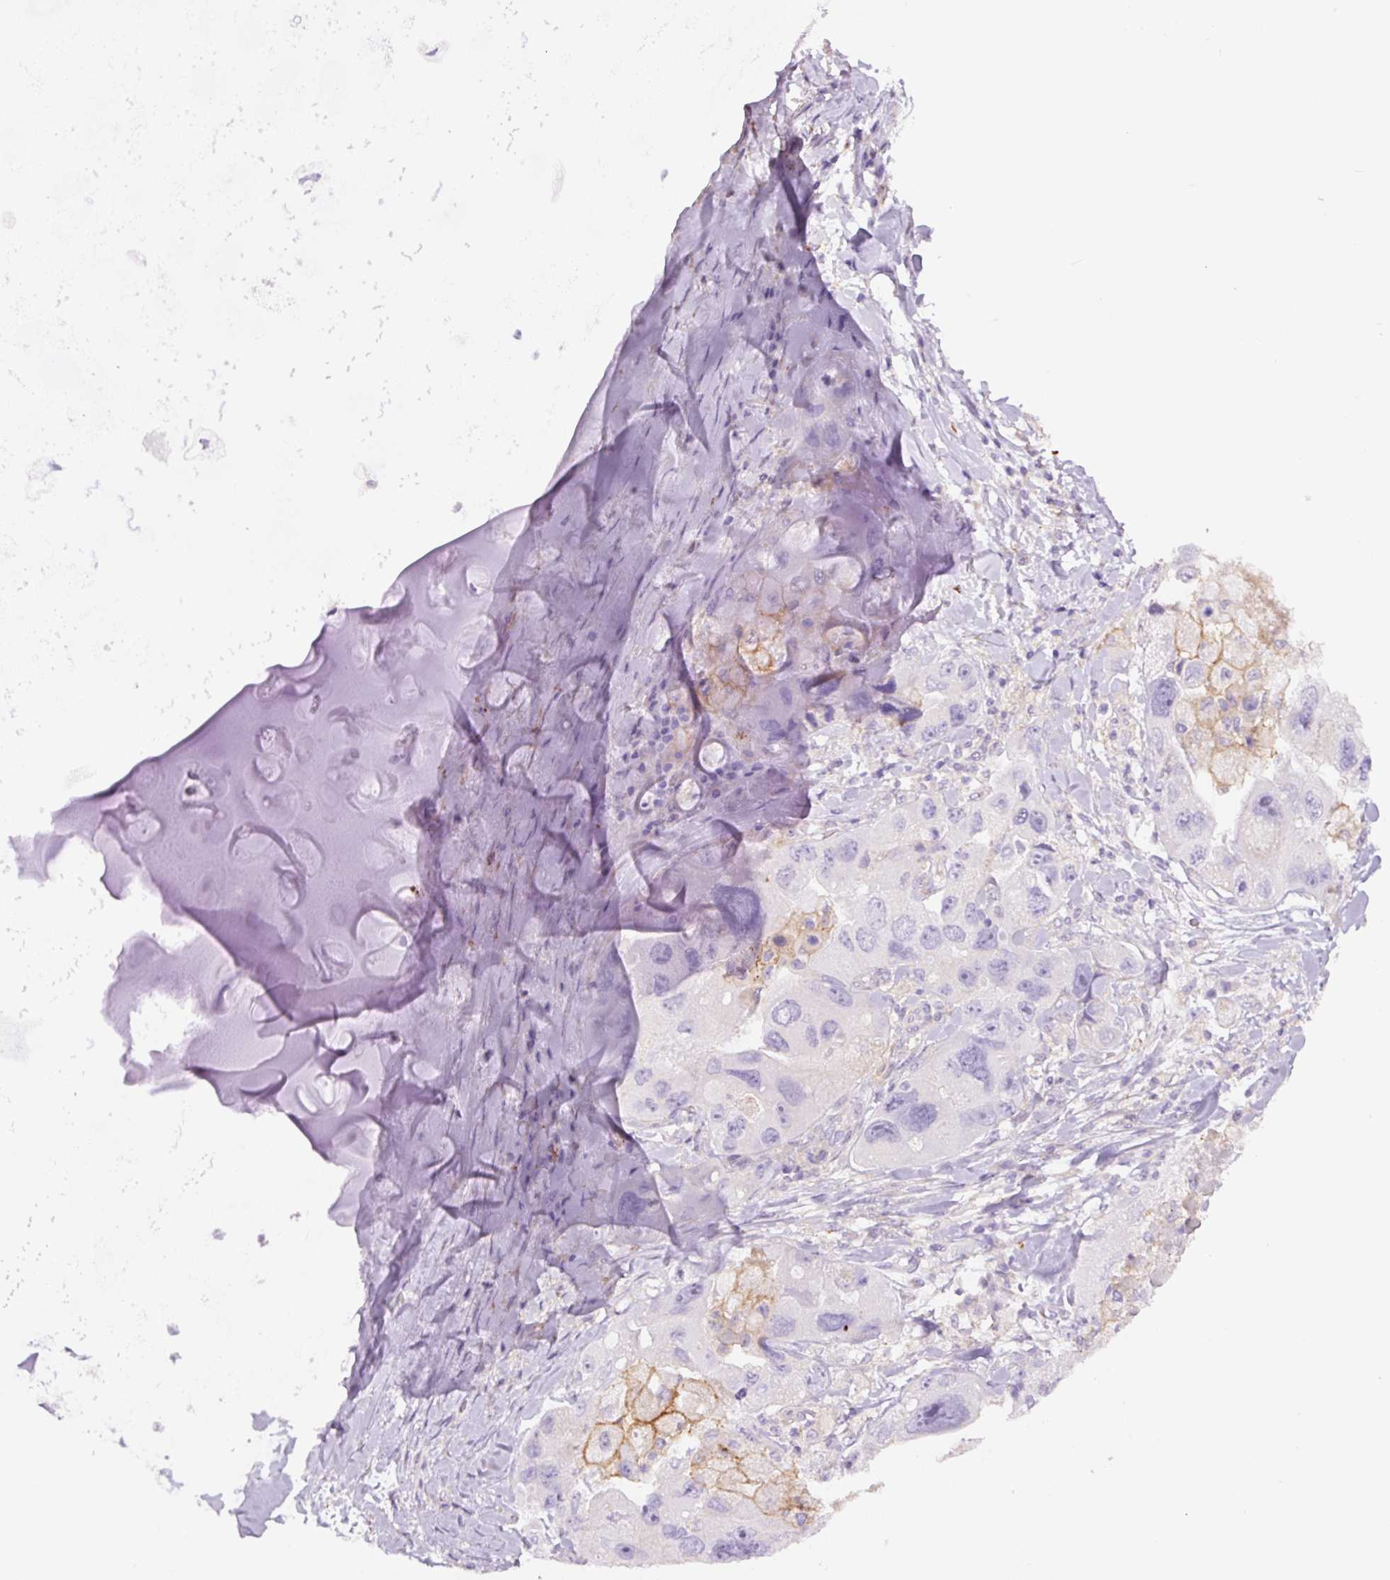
{"staining": {"intensity": "negative", "quantity": "none", "location": "none"}, "tissue": "lung cancer", "cell_type": "Tumor cells", "image_type": "cancer", "snomed": [{"axis": "morphology", "description": "Adenocarcinoma, NOS"}, {"axis": "topography", "description": "Lung"}], "caption": "Adenocarcinoma (lung) was stained to show a protein in brown. There is no significant positivity in tumor cells.", "gene": "SH2D6", "patient": {"sex": "female", "age": 54}}